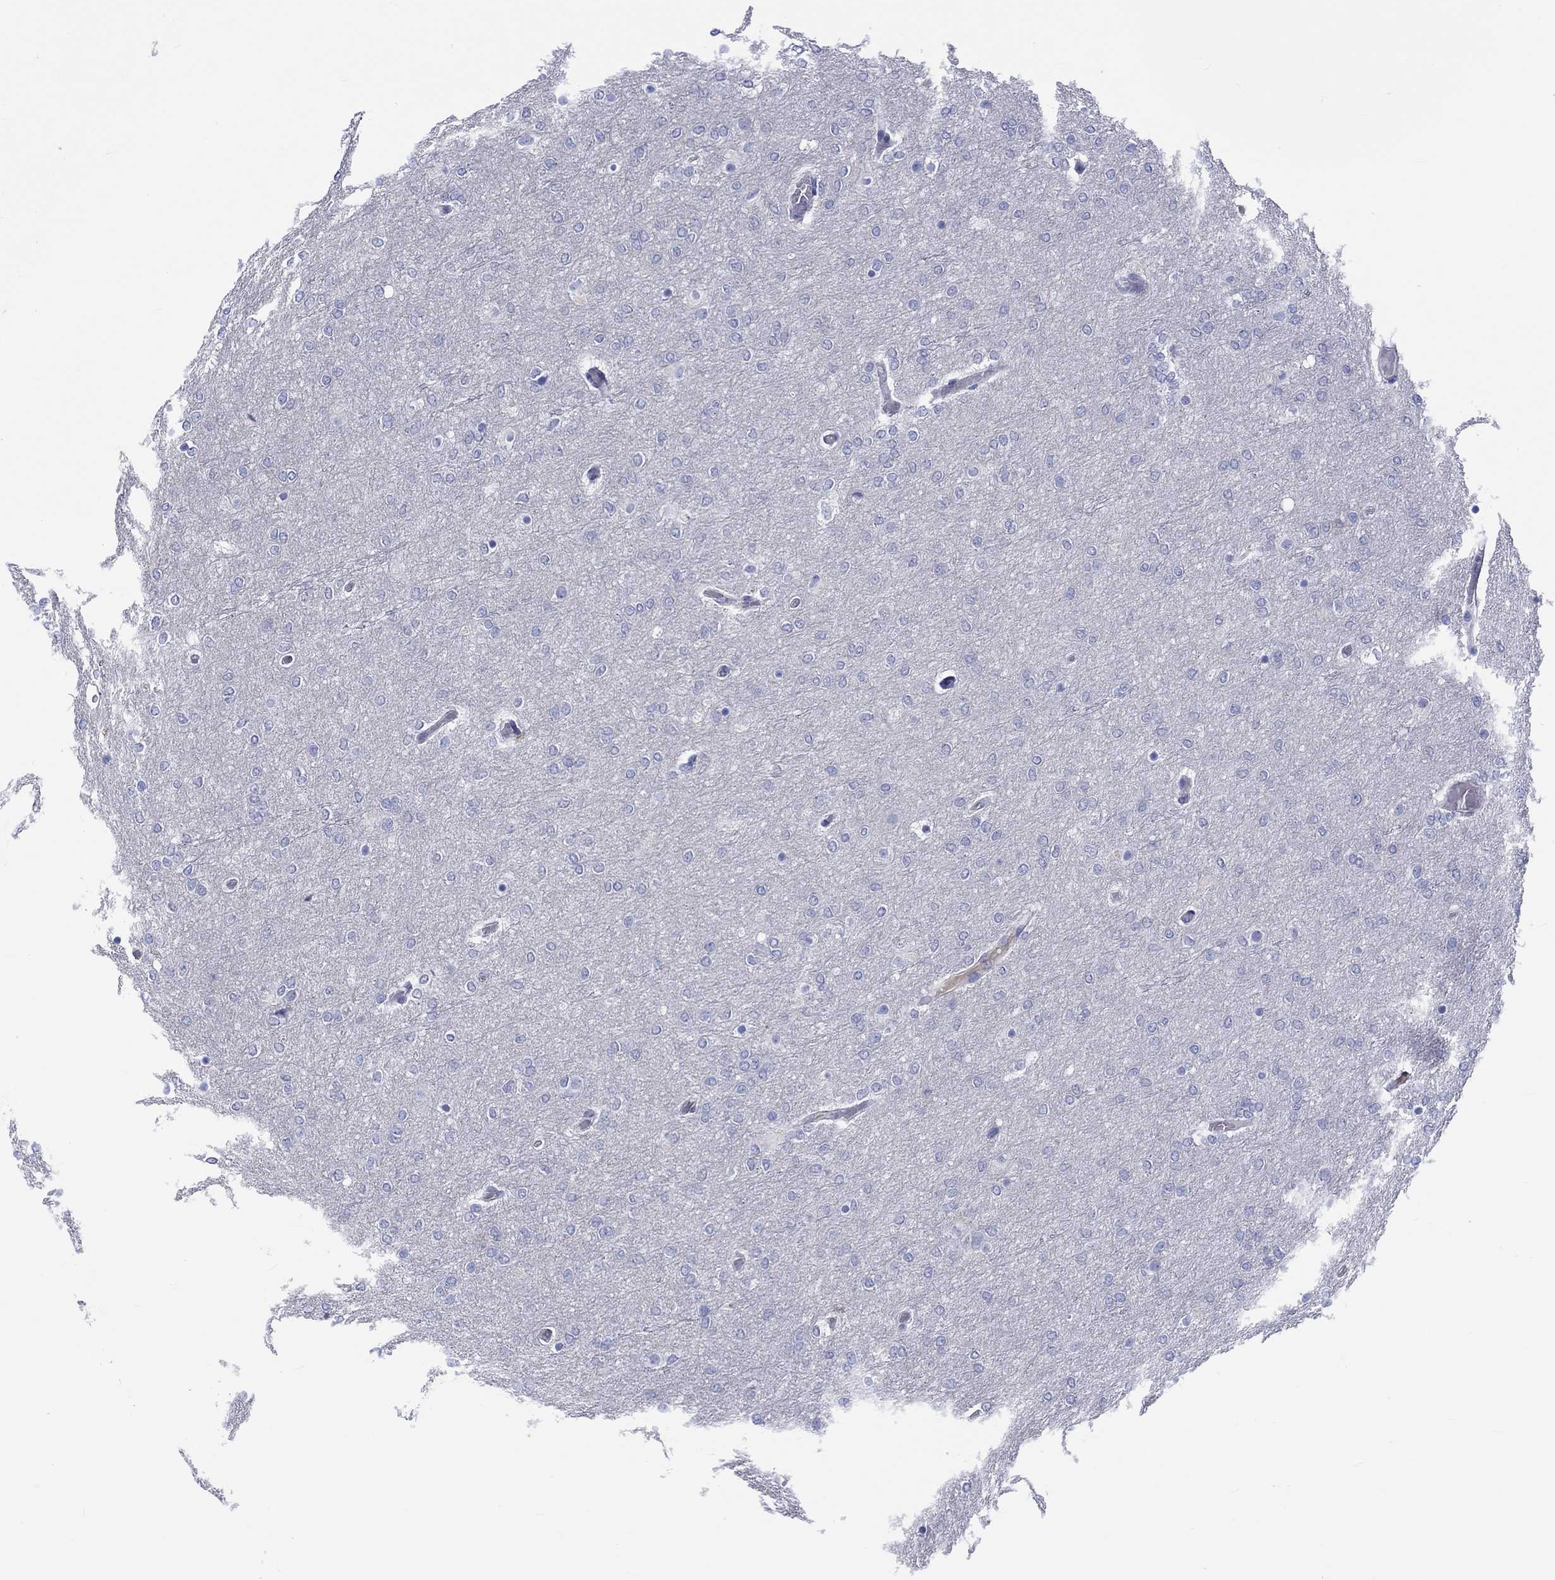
{"staining": {"intensity": "negative", "quantity": "none", "location": "none"}, "tissue": "glioma", "cell_type": "Tumor cells", "image_type": "cancer", "snomed": [{"axis": "morphology", "description": "Glioma, malignant, High grade"}, {"axis": "topography", "description": "Brain"}], "caption": "High power microscopy image of an immunohistochemistry photomicrograph of high-grade glioma (malignant), revealing no significant positivity in tumor cells. (Stains: DAB IHC with hematoxylin counter stain, Microscopy: brightfield microscopy at high magnification).", "gene": "CDY2B", "patient": {"sex": "female", "age": 61}}